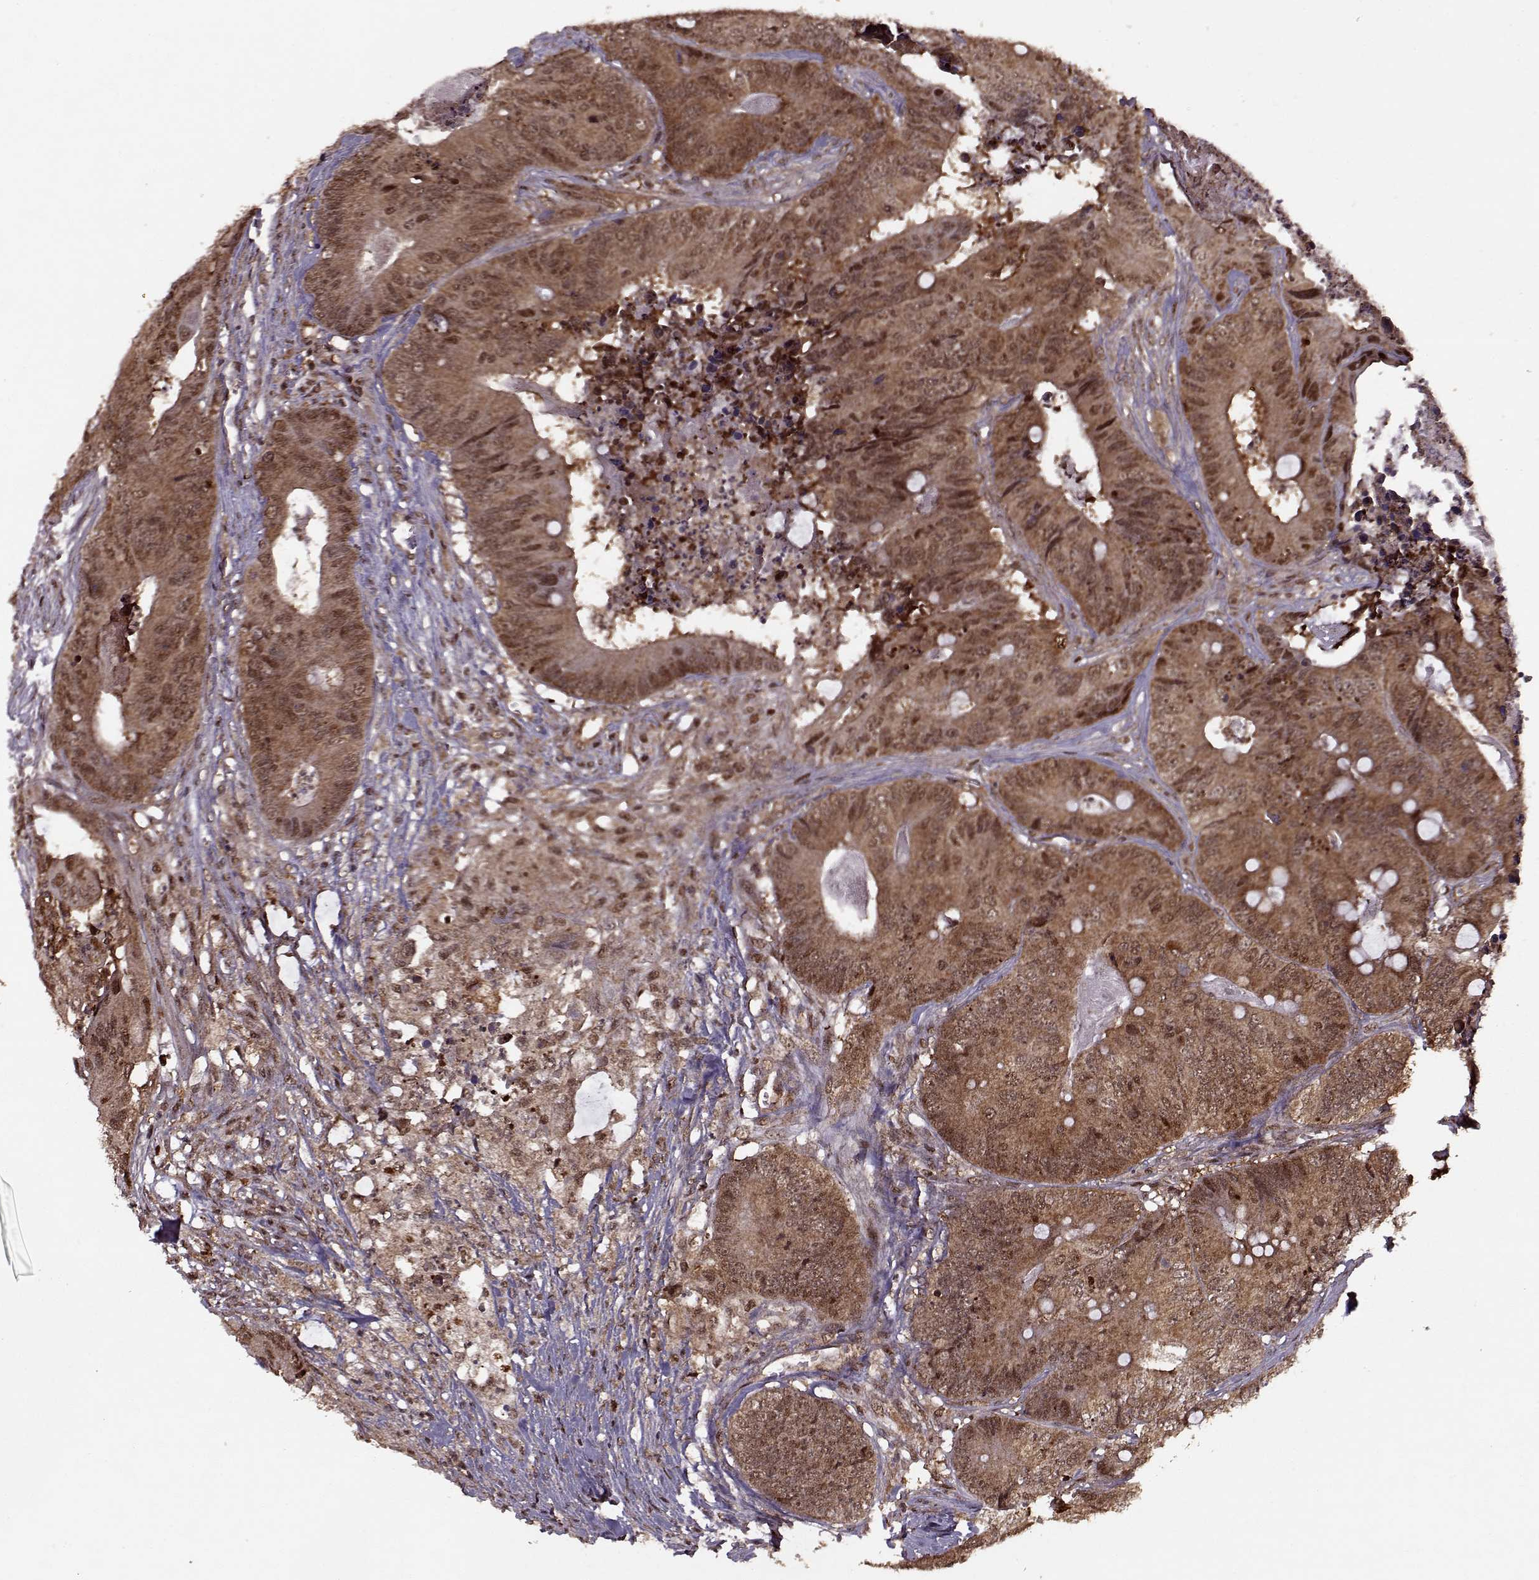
{"staining": {"intensity": "moderate", "quantity": ">75%", "location": "cytoplasmic/membranous,nuclear"}, "tissue": "colorectal cancer", "cell_type": "Tumor cells", "image_type": "cancer", "snomed": [{"axis": "morphology", "description": "Adenocarcinoma, NOS"}, {"axis": "topography", "description": "Colon"}], "caption": "Immunohistochemistry micrograph of colorectal adenocarcinoma stained for a protein (brown), which shows medium levels of moderate cytoplasmic/membranous and nuclear staining in about >75% of tumor cells.", "gene": "PSMA7", "patient": {"sex": "male", "age": 84}}